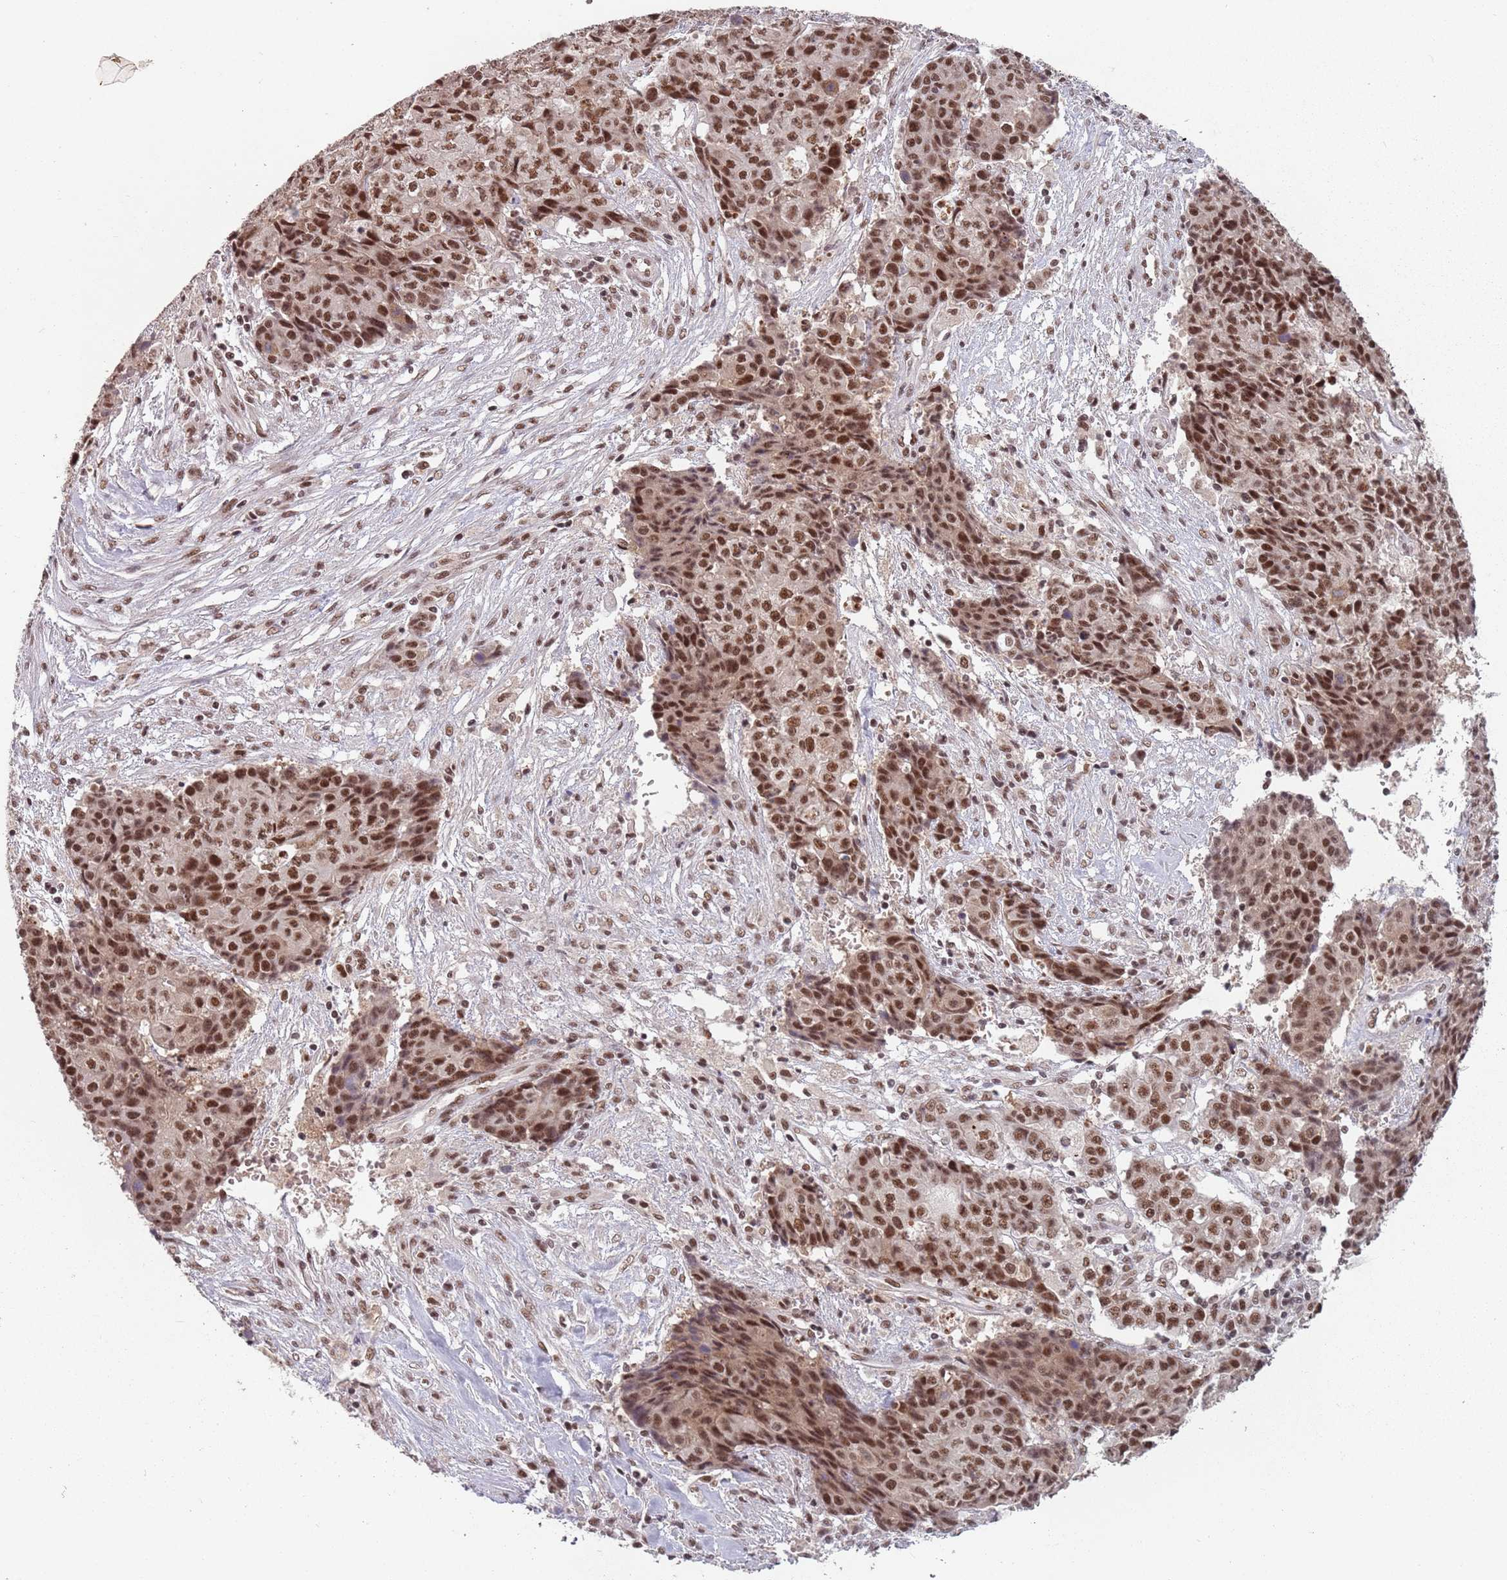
{"staining": {"intensity": "moderate", "quantity": ">75%", "location": "nuclear"}, "tissue": "ovarian cancer", "cell_type": "Tumor cells", "image_type": "cancer", "snomed": [{"axis": "morphology", "description": "Carcinoma, endometroid"}, {"axis": "topography", "description": "Ovary"}], "caption": "The histopathology image exhibits immunohistochemical staining of ovarian cancer. There is moderate nuclear staining is identified in approximately >75% of tumor cells.", "gene": "NCBP1", "patient": {"sex": "female", "age": 42}}